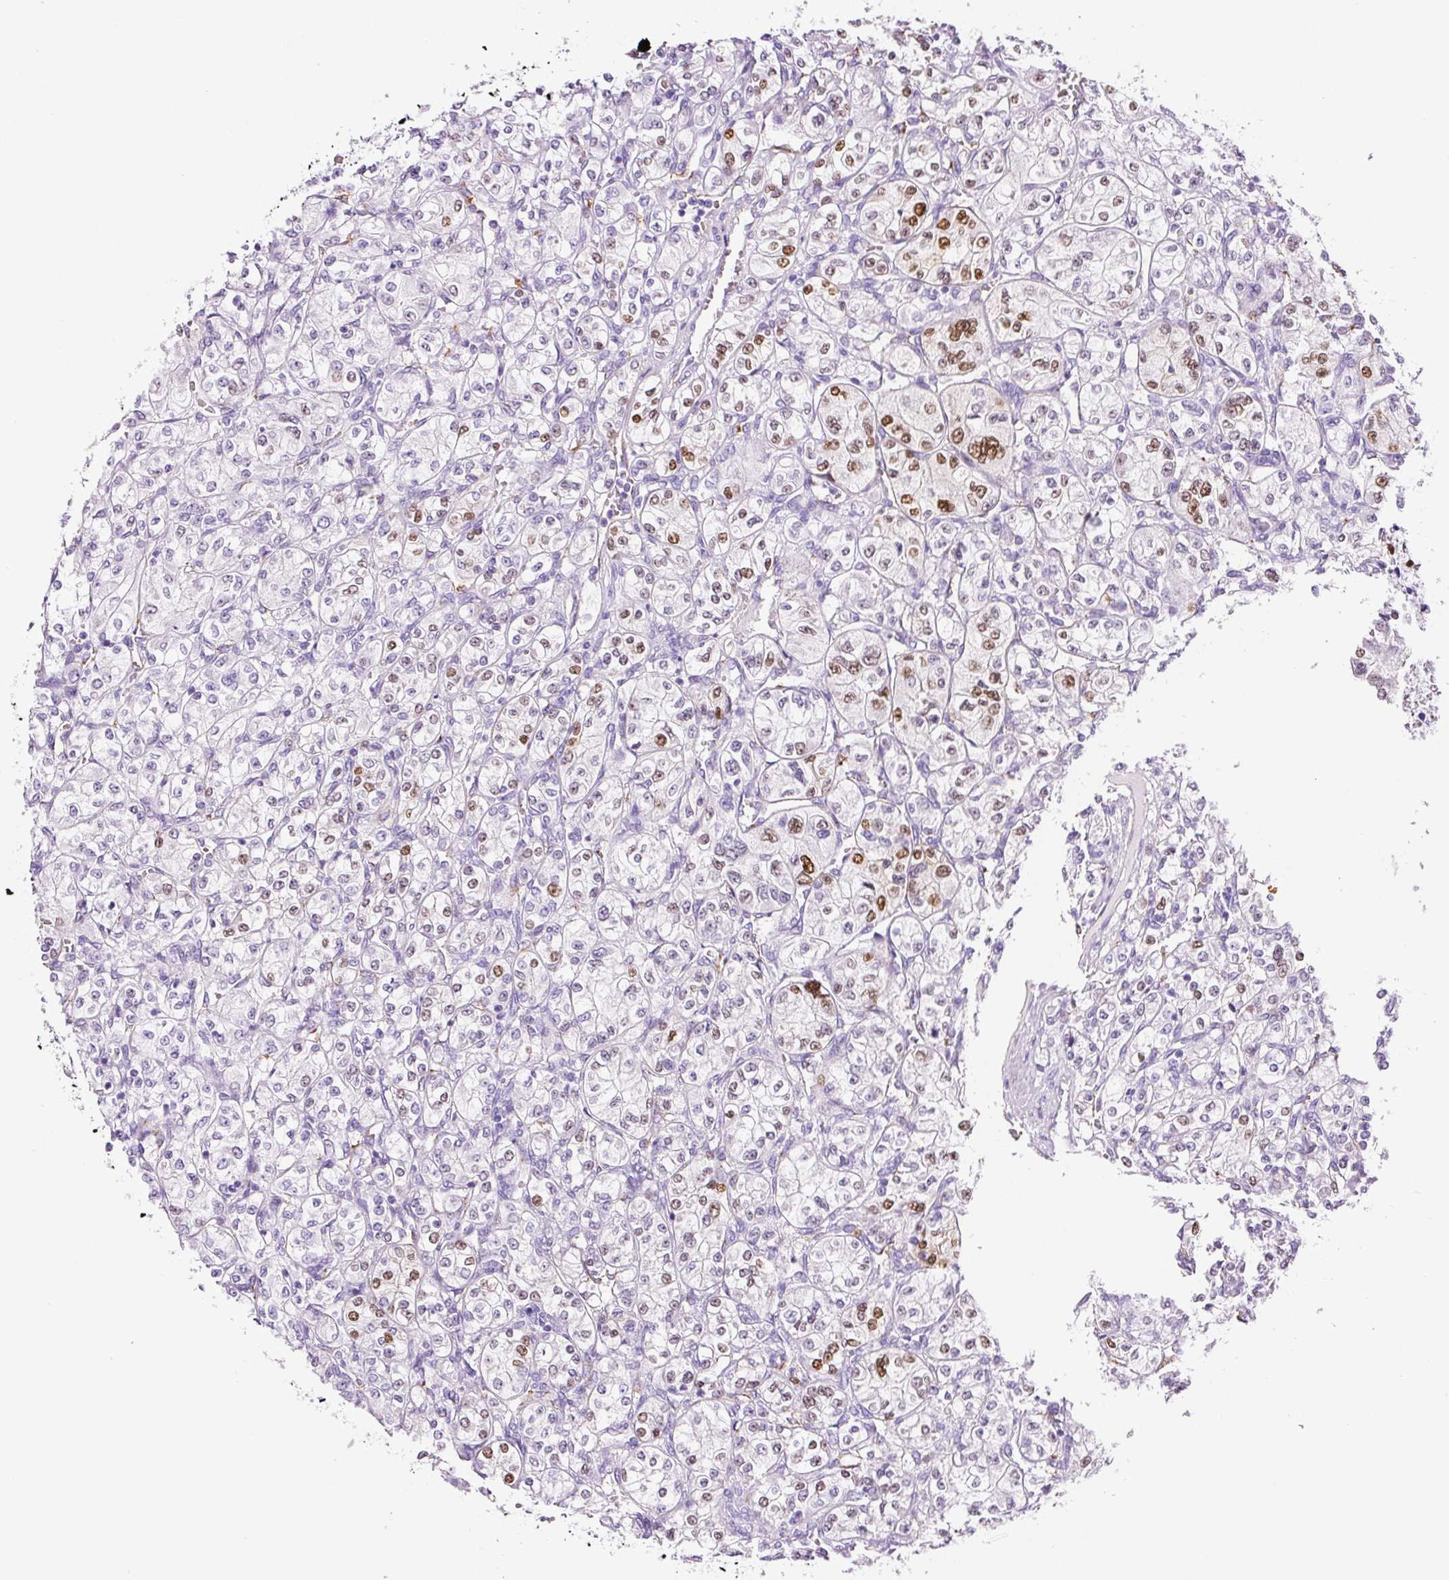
{"staining": {"intensity": "moderate", "quantity": "25%-75%", "location": "nuclear"}, "tissue": "renal cancer", "cell_type": "Tumor cells", "image_type": "cancer", "snomed": [{"axis": "morphology", "description": "Adenocarcinoma, NOS"}, {"axis": "topography", "description": "Kidney"}], "caption": "Adenocarcinoma (renal) tissue exhibits moderate nuclear staining in about 25%-75% of tumor cells (IHC, brightfield microscopy, high magnification).", "gene": "ADSS1", "patient": {"sex": "male", "age": 77}}